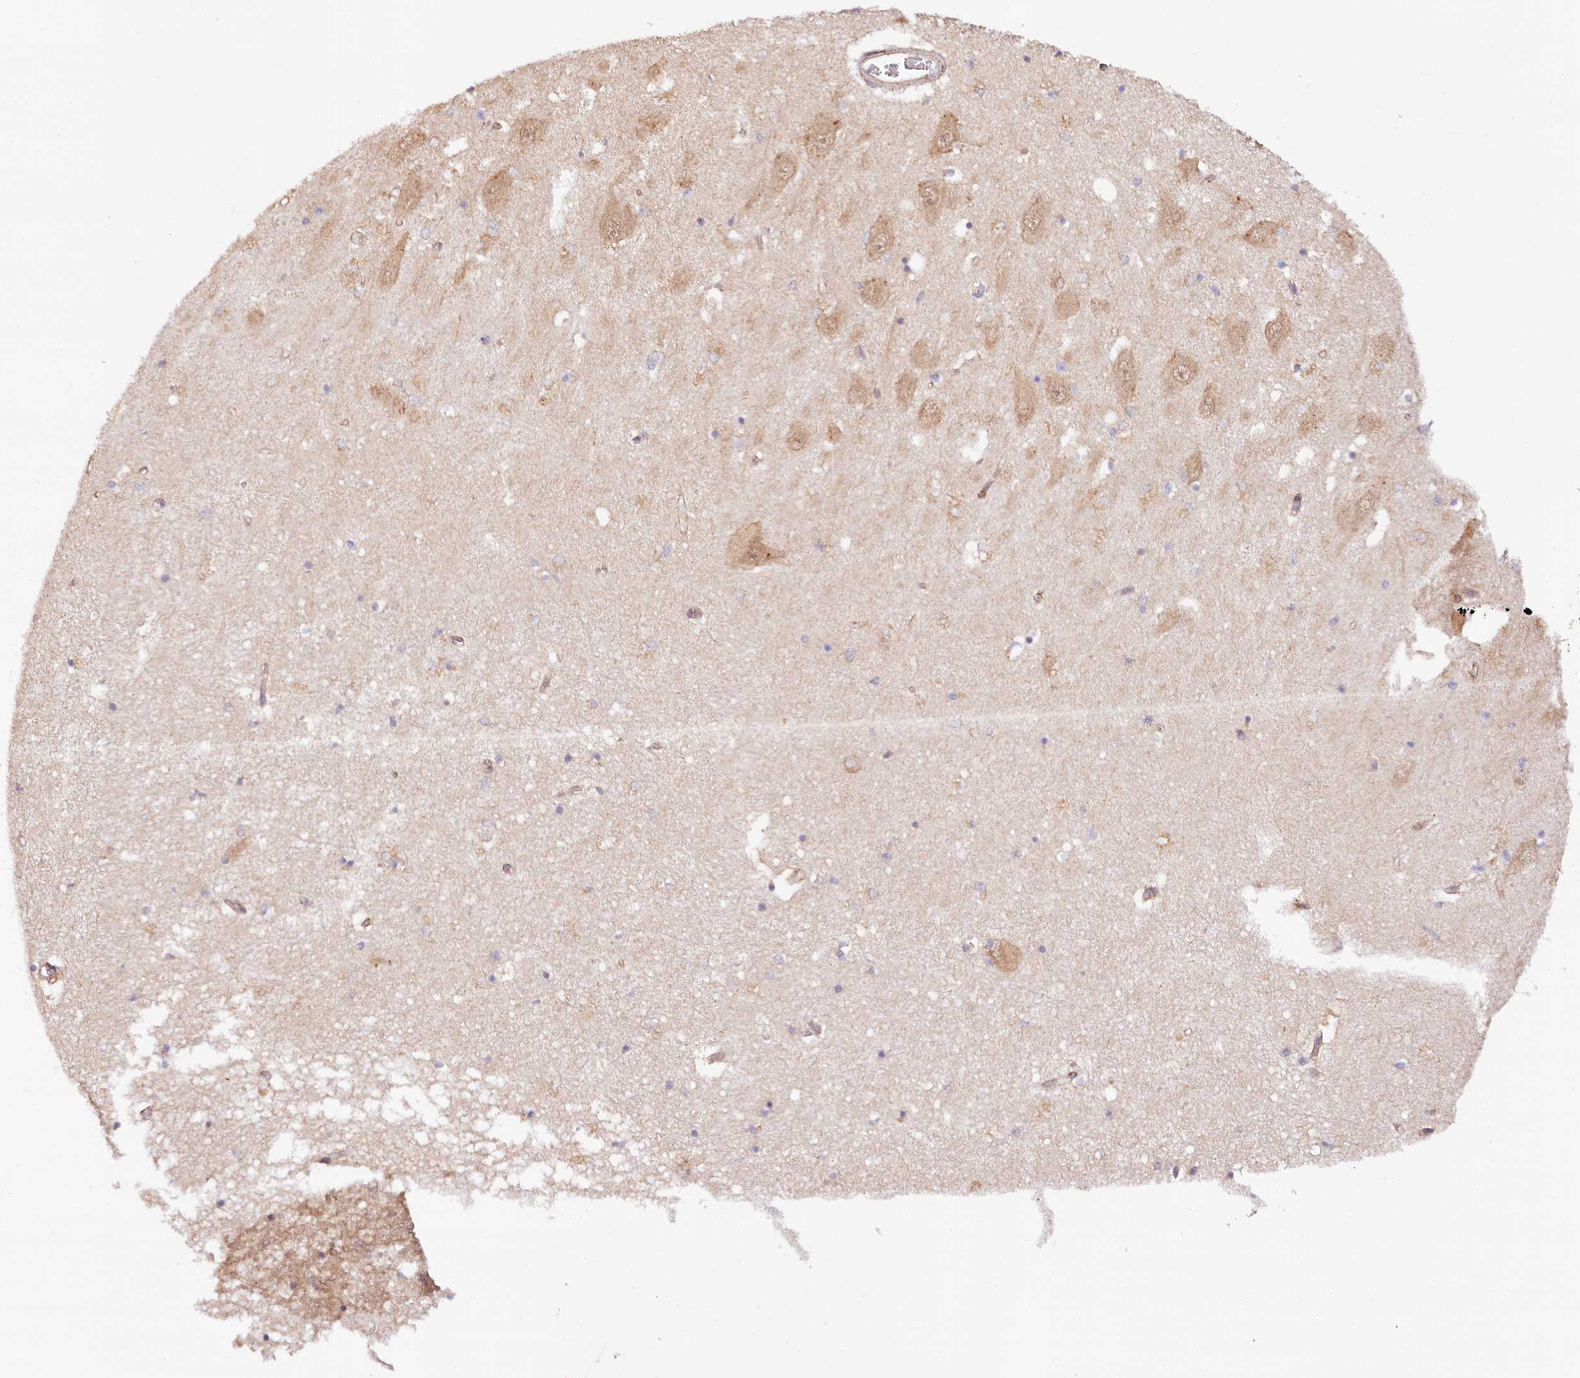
{"staining": {"intensity": "weak", "quantity": "<25%", "location": "cytoplasmic/membranous,nuclear"}, "tissue": "hippocampus", "cell_type": "Glial cells", "image_type": "normal", "snomed": [{"axis": "morphology", "description": "Normal tissue, NOS"}, {"axis": "topography", "description": "Hippocampus"}], "caption": "Benign hippocampus was stained to show a protein in brown. There is no significant staining in glial cells. (Stains: DAB IHC with hematoxylin counter stain, Microscopy: brightfield microscopy at high magnification).", "gene": "VEGFA", "patient": {"sex": "male", "age": 70}}